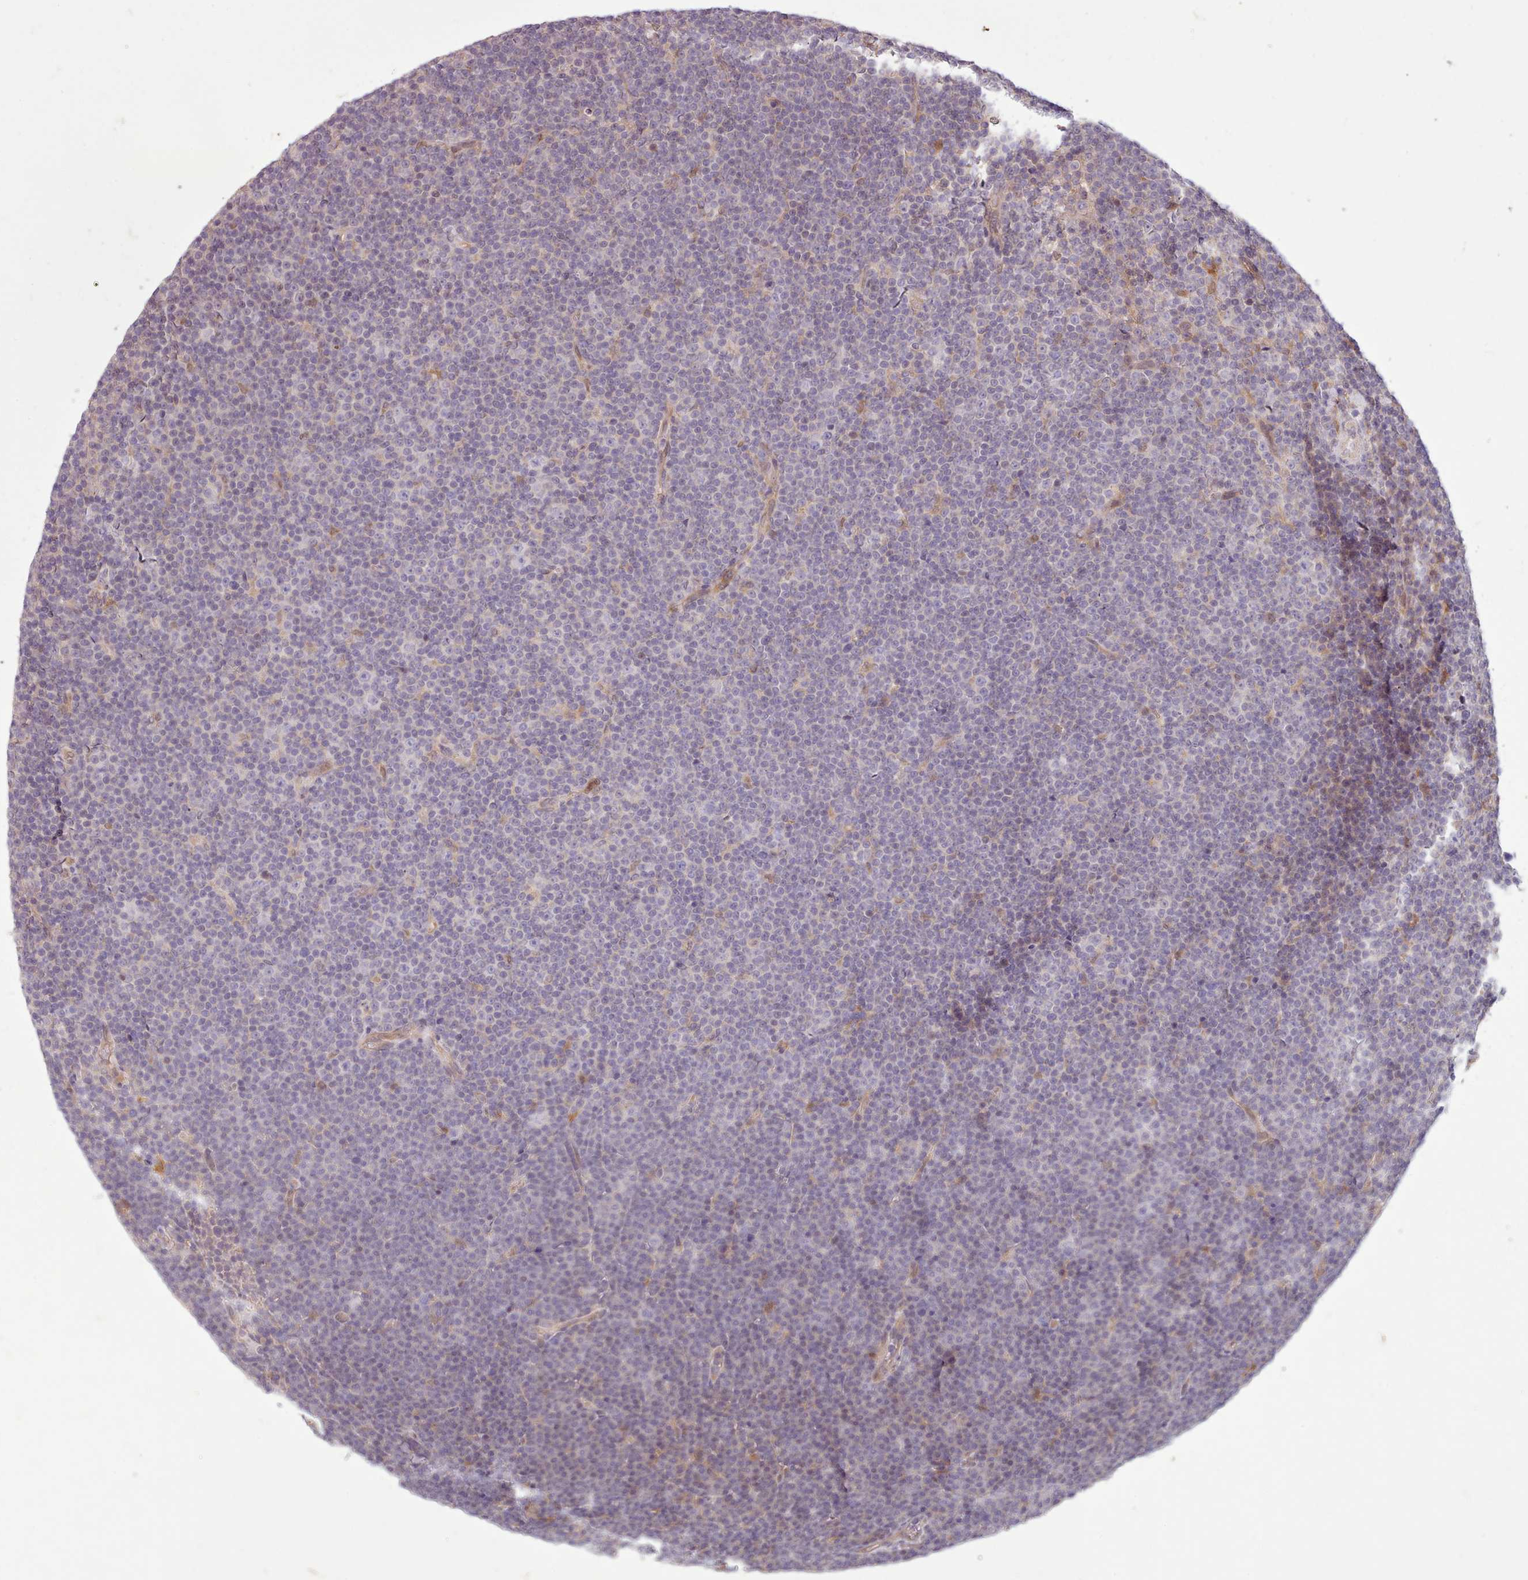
{"staining": {"intensity": "negative", "quantity": "none", "location": "none"}, "tissue": "lymphoma", "cell_type": "Tumor cells", "image_type": "cancer", "snomed": [{"axis": "morphology", "description": "Malignant lymphoma, non-Hodgkin's type, Low grade"}, {"axis": "topography", "description": "Lymph node"}], "caption": "Tumor cells are negative for protein expression in human low-grade malignant lymphoma, non-Hodgkin's type. The staining was performed using DAB (3,3'-diaminobenzidine) to visualize the protein expression in brown, while the nuclei were stained in blue with hematoxylin (Magnification: 20x).", "gene": "NMRK1", "patient": {"sex": "female", "age": 67}}